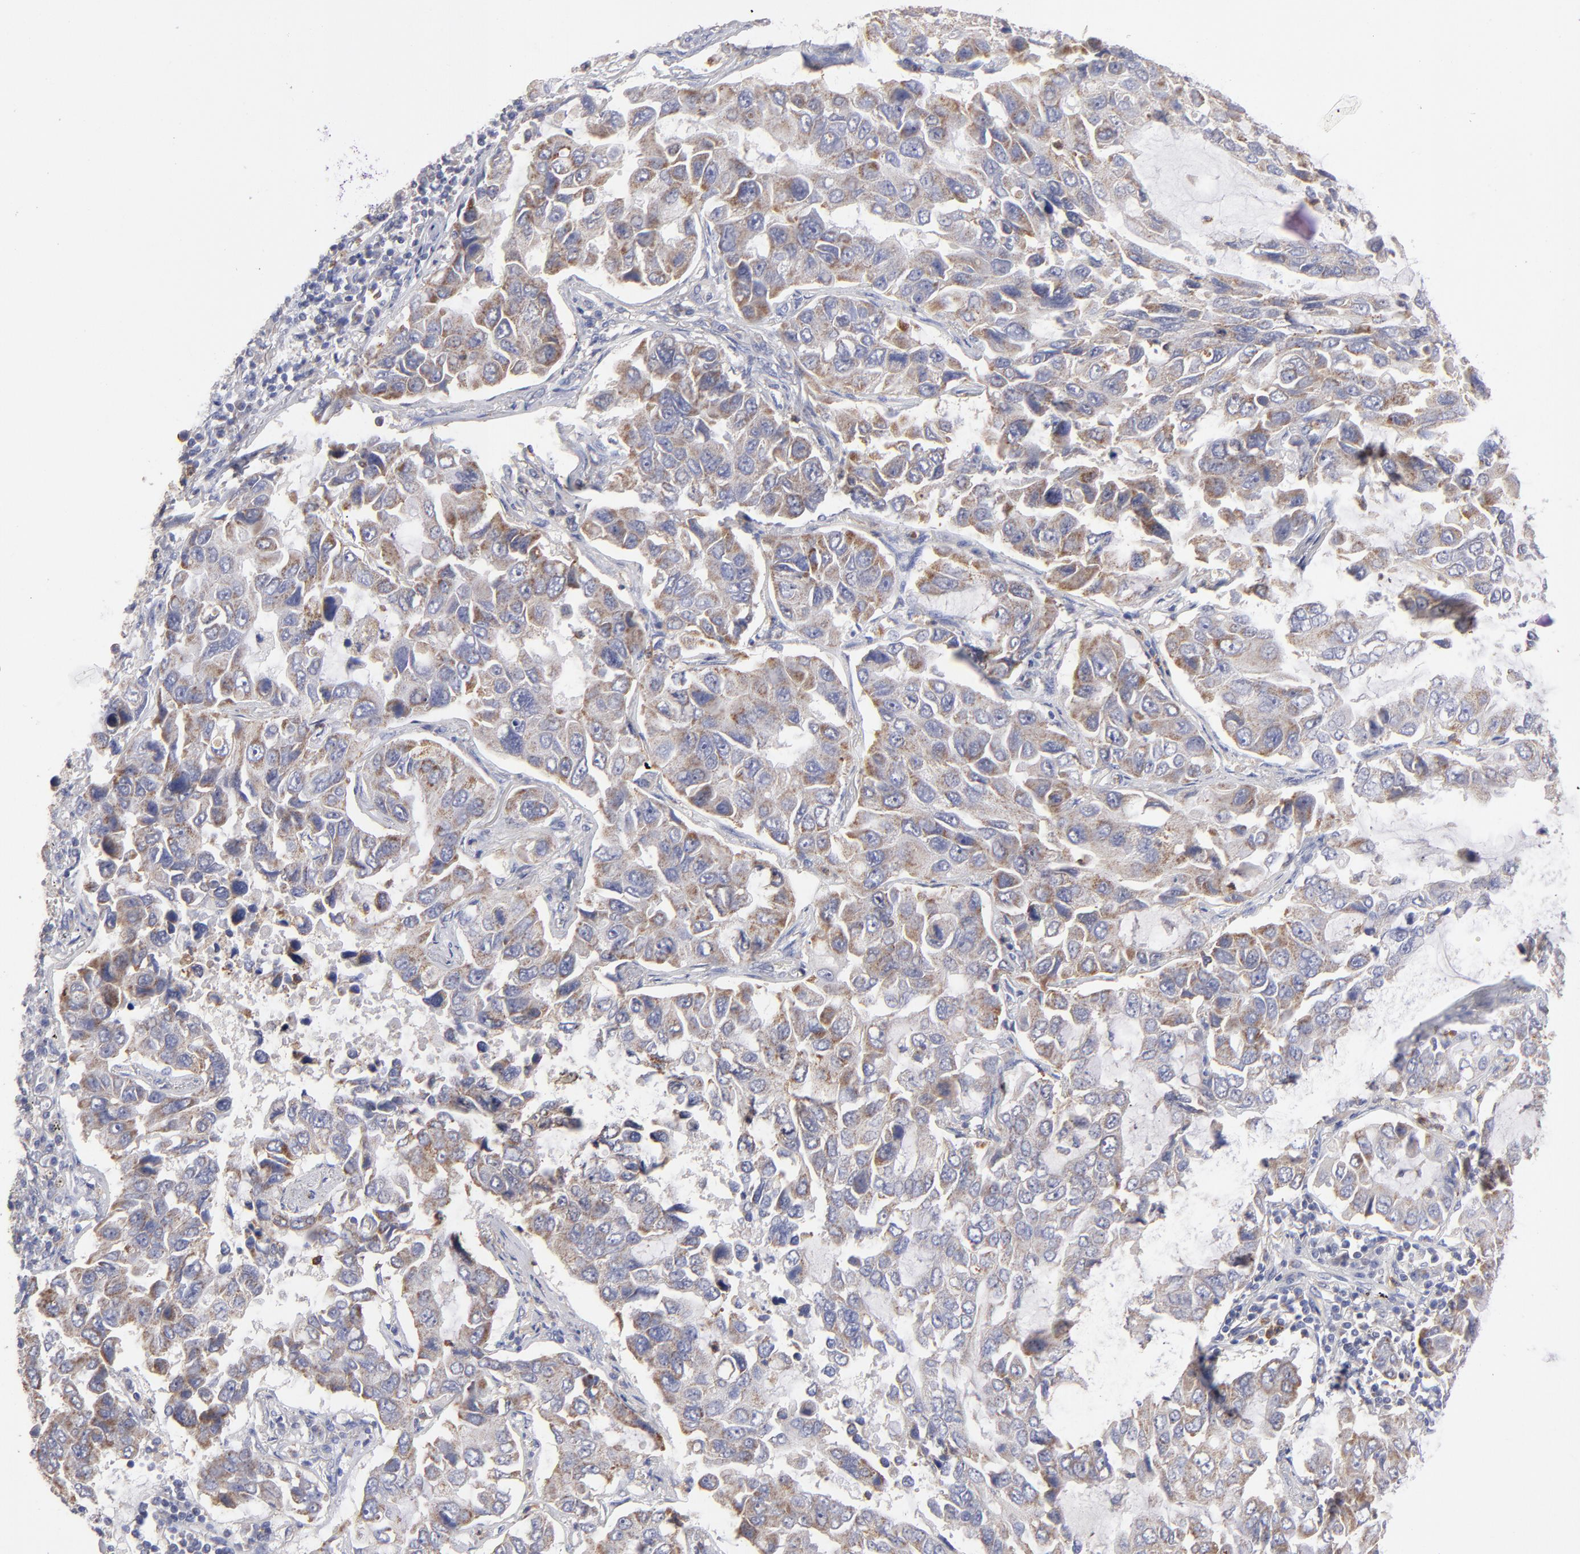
{"staining": {"intensity": "moderate", "quantity": ">75%", "location": "cytoplasmic/membranous"}, "tissue": "lung cancer", "cell_type": "Tumor cells", "image_type": "cancer", "snomed": [{"axis": "morphology", "description": "Adenocarcinoma, NOS"}, {"axis": "topography", "description": "Lung"}], "caption": "There is medium levels of moderate cytoplasmic/membranous positivity in tumor cells of lung adenocarcinoma, as demonstrated by immunohistochemical staining (brown color).", "gene": "FGR", "patient": {"sex": "male", "age": 64}}